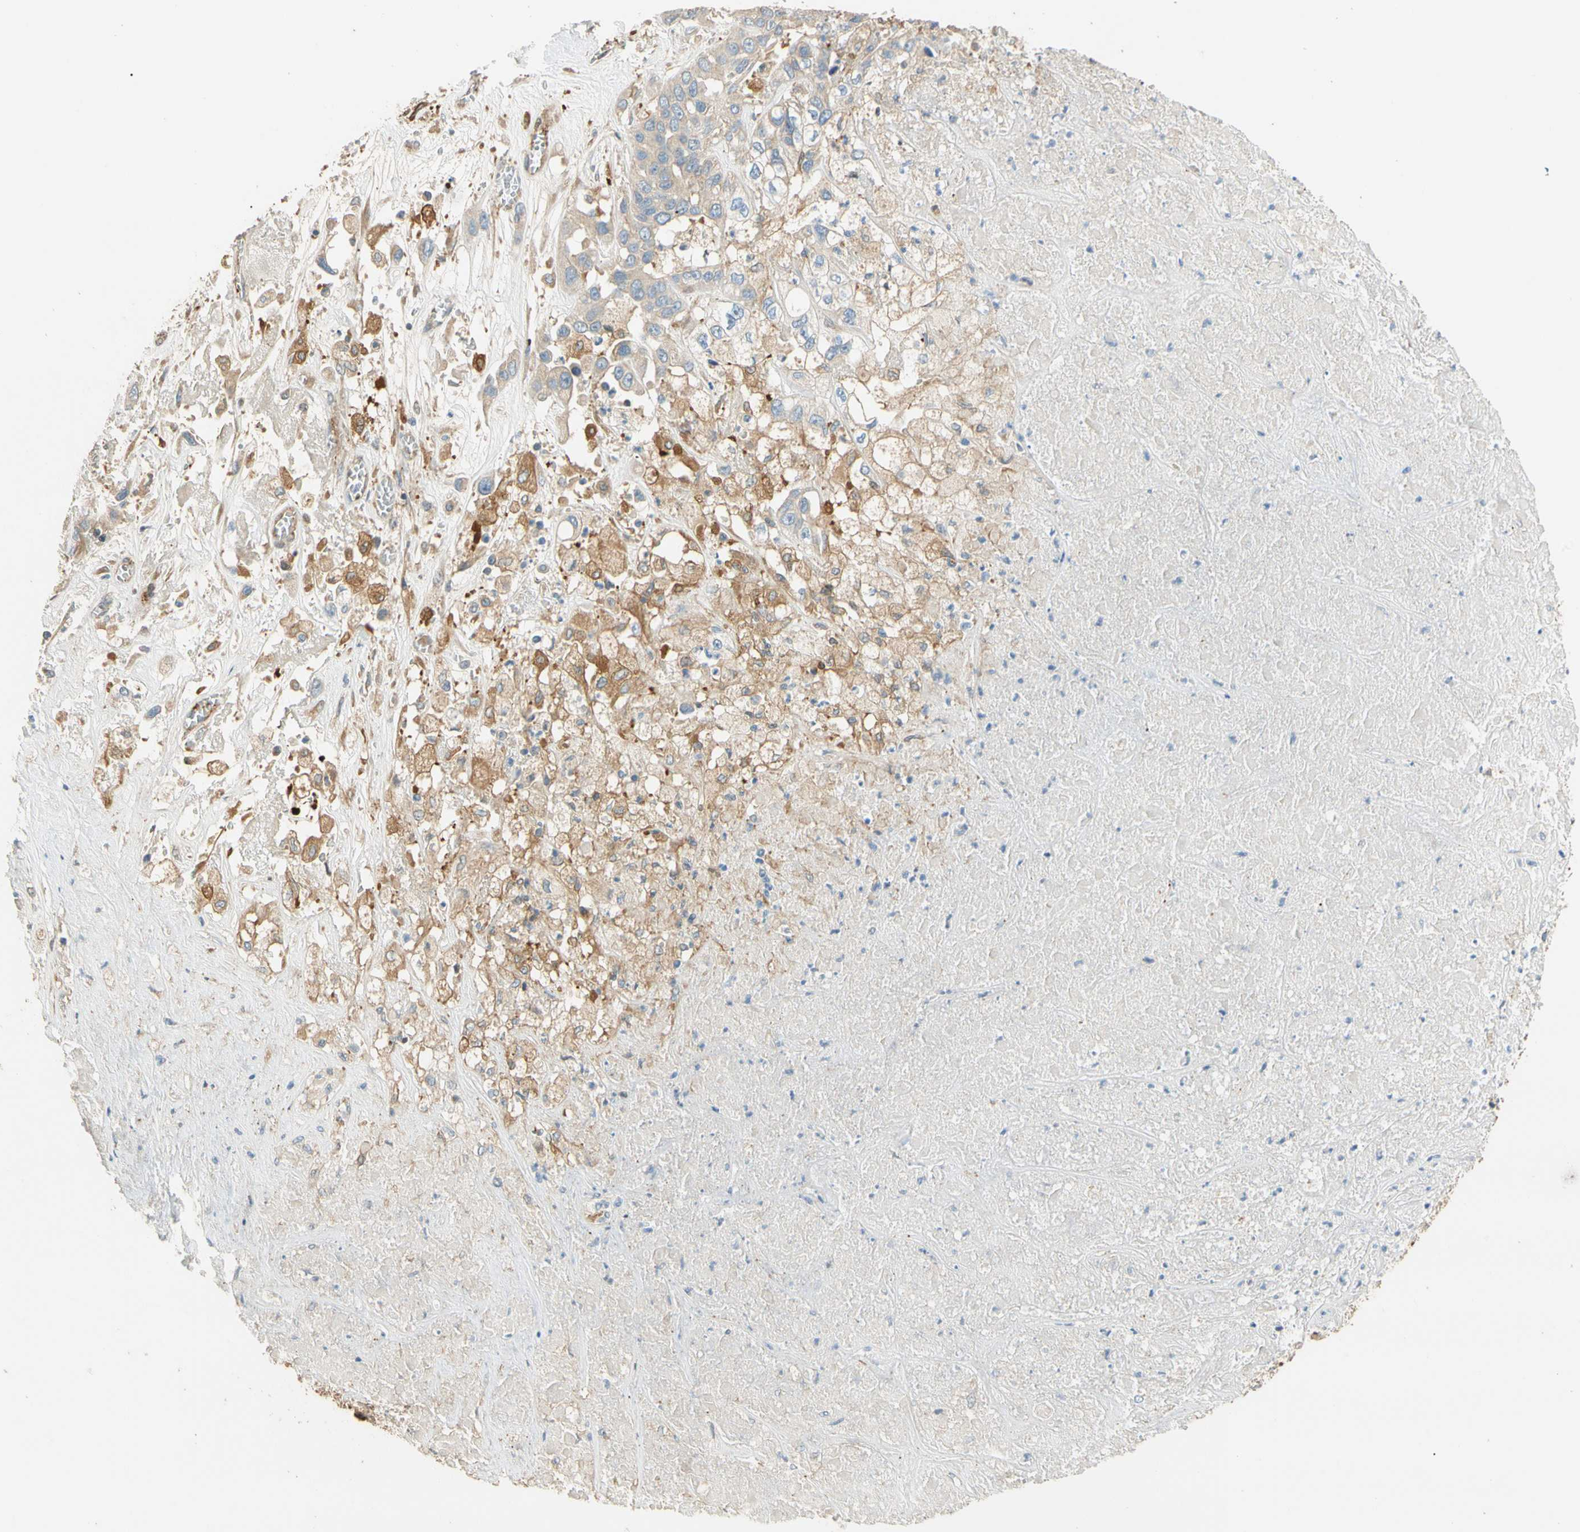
{"staining": {"intensity": "weak", "quantity": "25%-75%", "location": "cytoplasmic/membranous"}, "tissue": "liver cancer", "cell_type": "Tumor cells", "image_type": "cancer", "snomed": [{"axis": "morphology", "description": "Cholangiocarcinoma"}, {"axis": "topography", "description": "Liver"}], "caption": "Human liver cholangiocarcinoma stained with a brown dye shows weak cytoplasmic/membranous positive positivity in about 25%-75% of tumor cells.", "gene": "PARP14", "patient": {"sex": "female", "age": 52}}